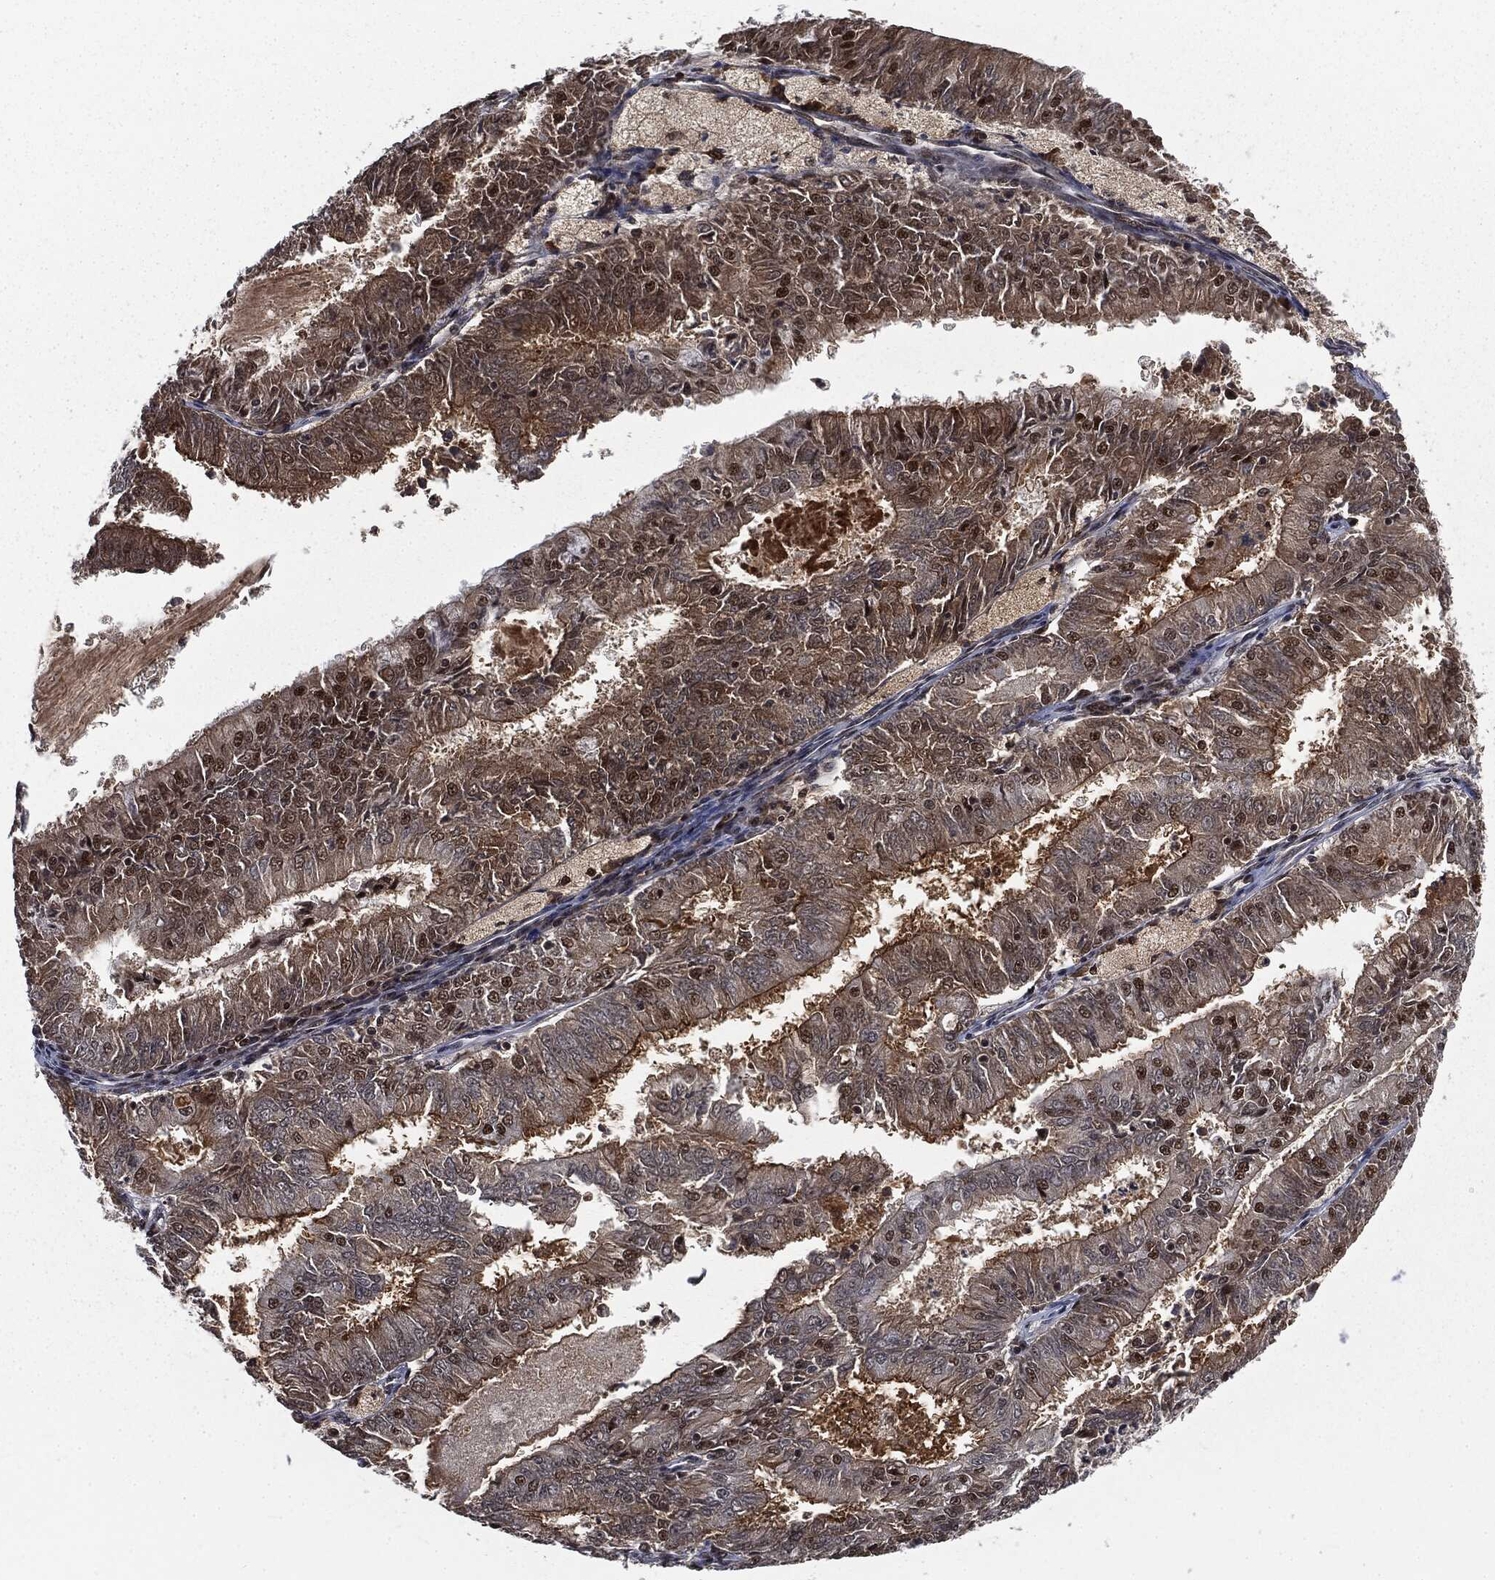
{"staining": {"intensity": "weak", "quantity": "<25%", "location": "cytoplasmic/membranous,nuclear"}, "tissue": "endometrial cancer", "cell_type": "Tumor cells", "image_type": "cancer", "snomed": [{"axis": "morphology", "description": "Adenocarcinoma, NOS"}, {"axis": "topography", "description": "Endometrium"}], "caption": "This is a histopathology image of immunohistochemistry staining of endometrial cancer, which shows no staining in tumor cells. (DAB (3,3'-diaminobenzidine) immunohistochemistry with hematoxylin counter stain).", "gene": "DPH2", "patient": {"sex": "female", "age": 57}}